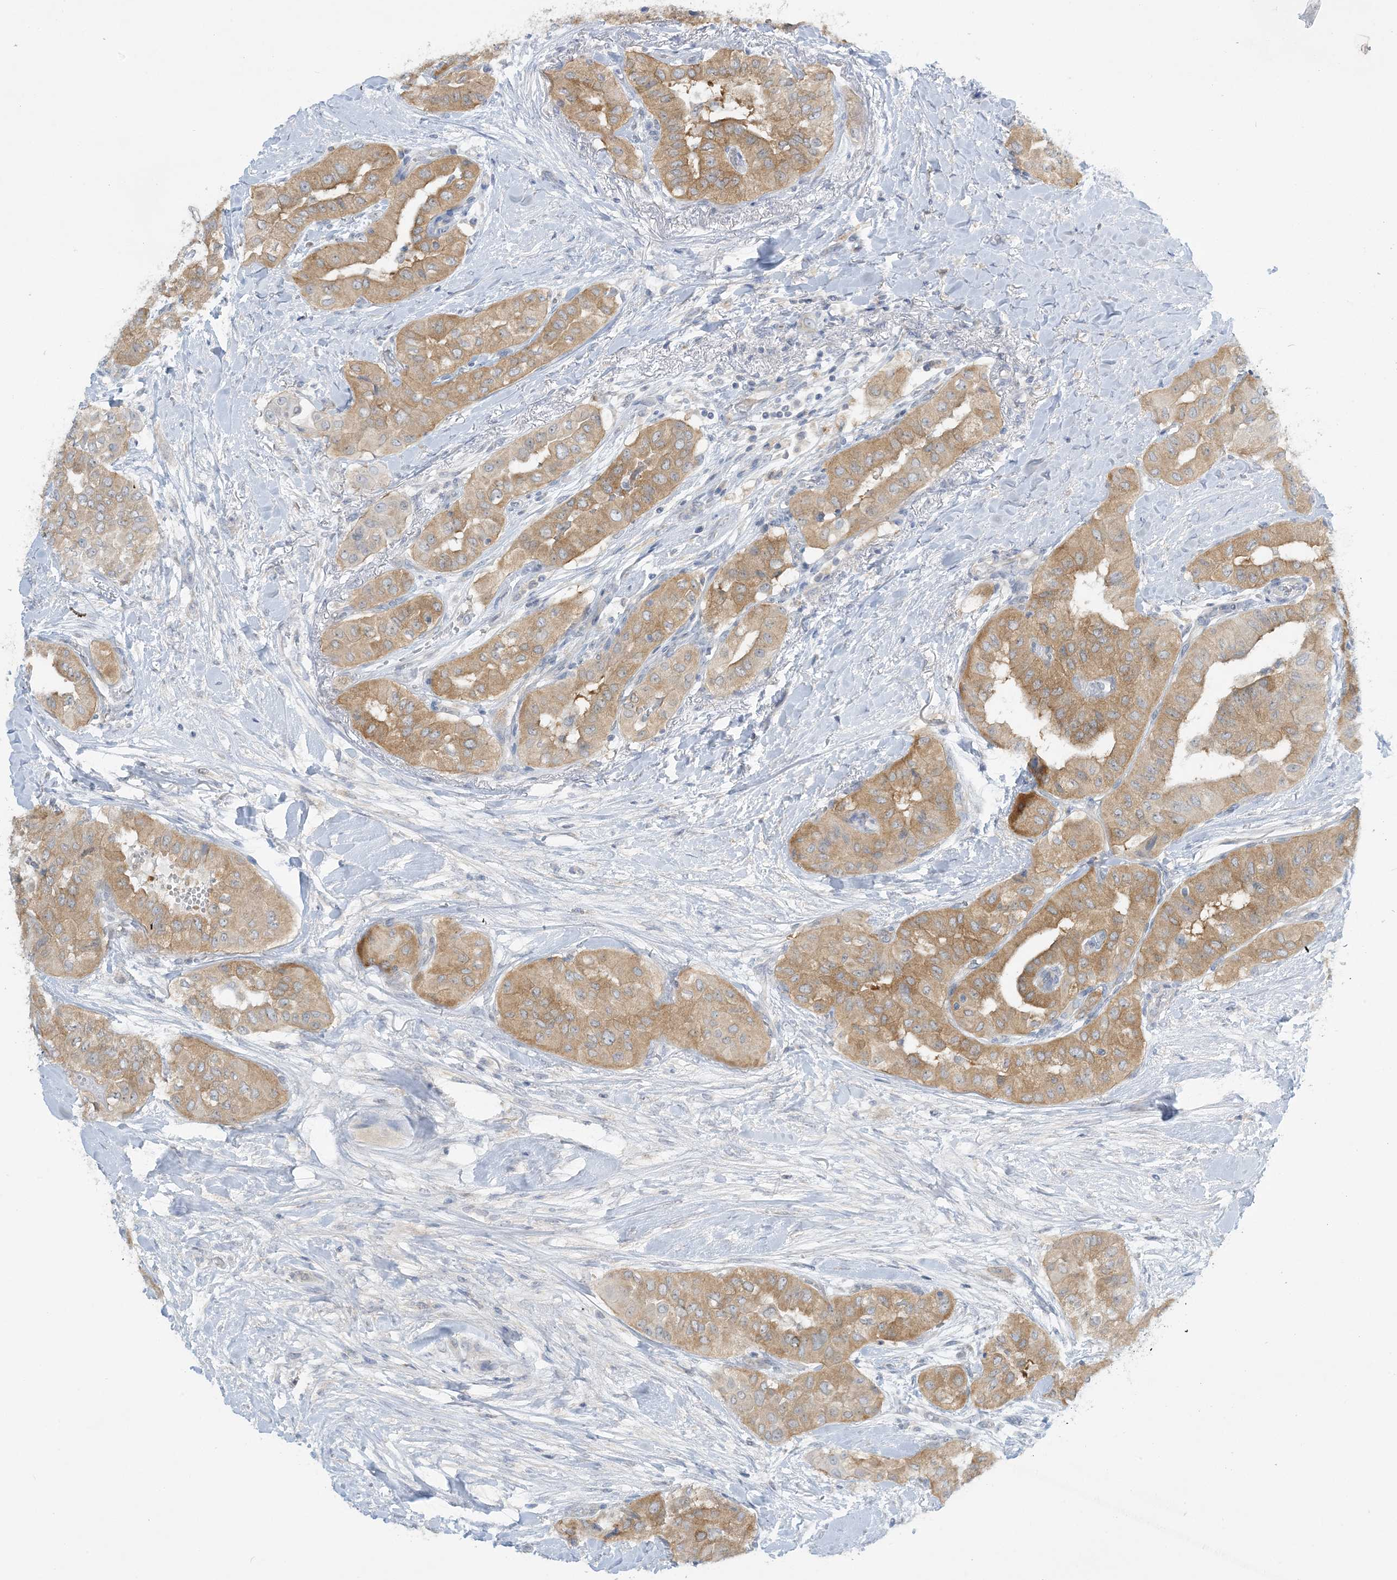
{"staining": {"intensity": "moderate", "quantity": ">75%", "location": "cytoplasmic/membranous"}, "tissue": "thyroid cancer", "cell_type": "Tumor cells", "image_type": "cancer", "snomed": [{"axis": "morphology", "description": "Papillary adenocarcinoma, NOS"}, {"axis": "topography", "description": "Thyroid gland"}], "caption": "Immunohistochemistry of papillary adenocarcinoma (thyroid) shows medium levels of moderate cytoplasmic/membranous expression in about >75% of tumor cells.", "gene": "MRPS18A", "patient": {"sex": "female", "age": 59}}